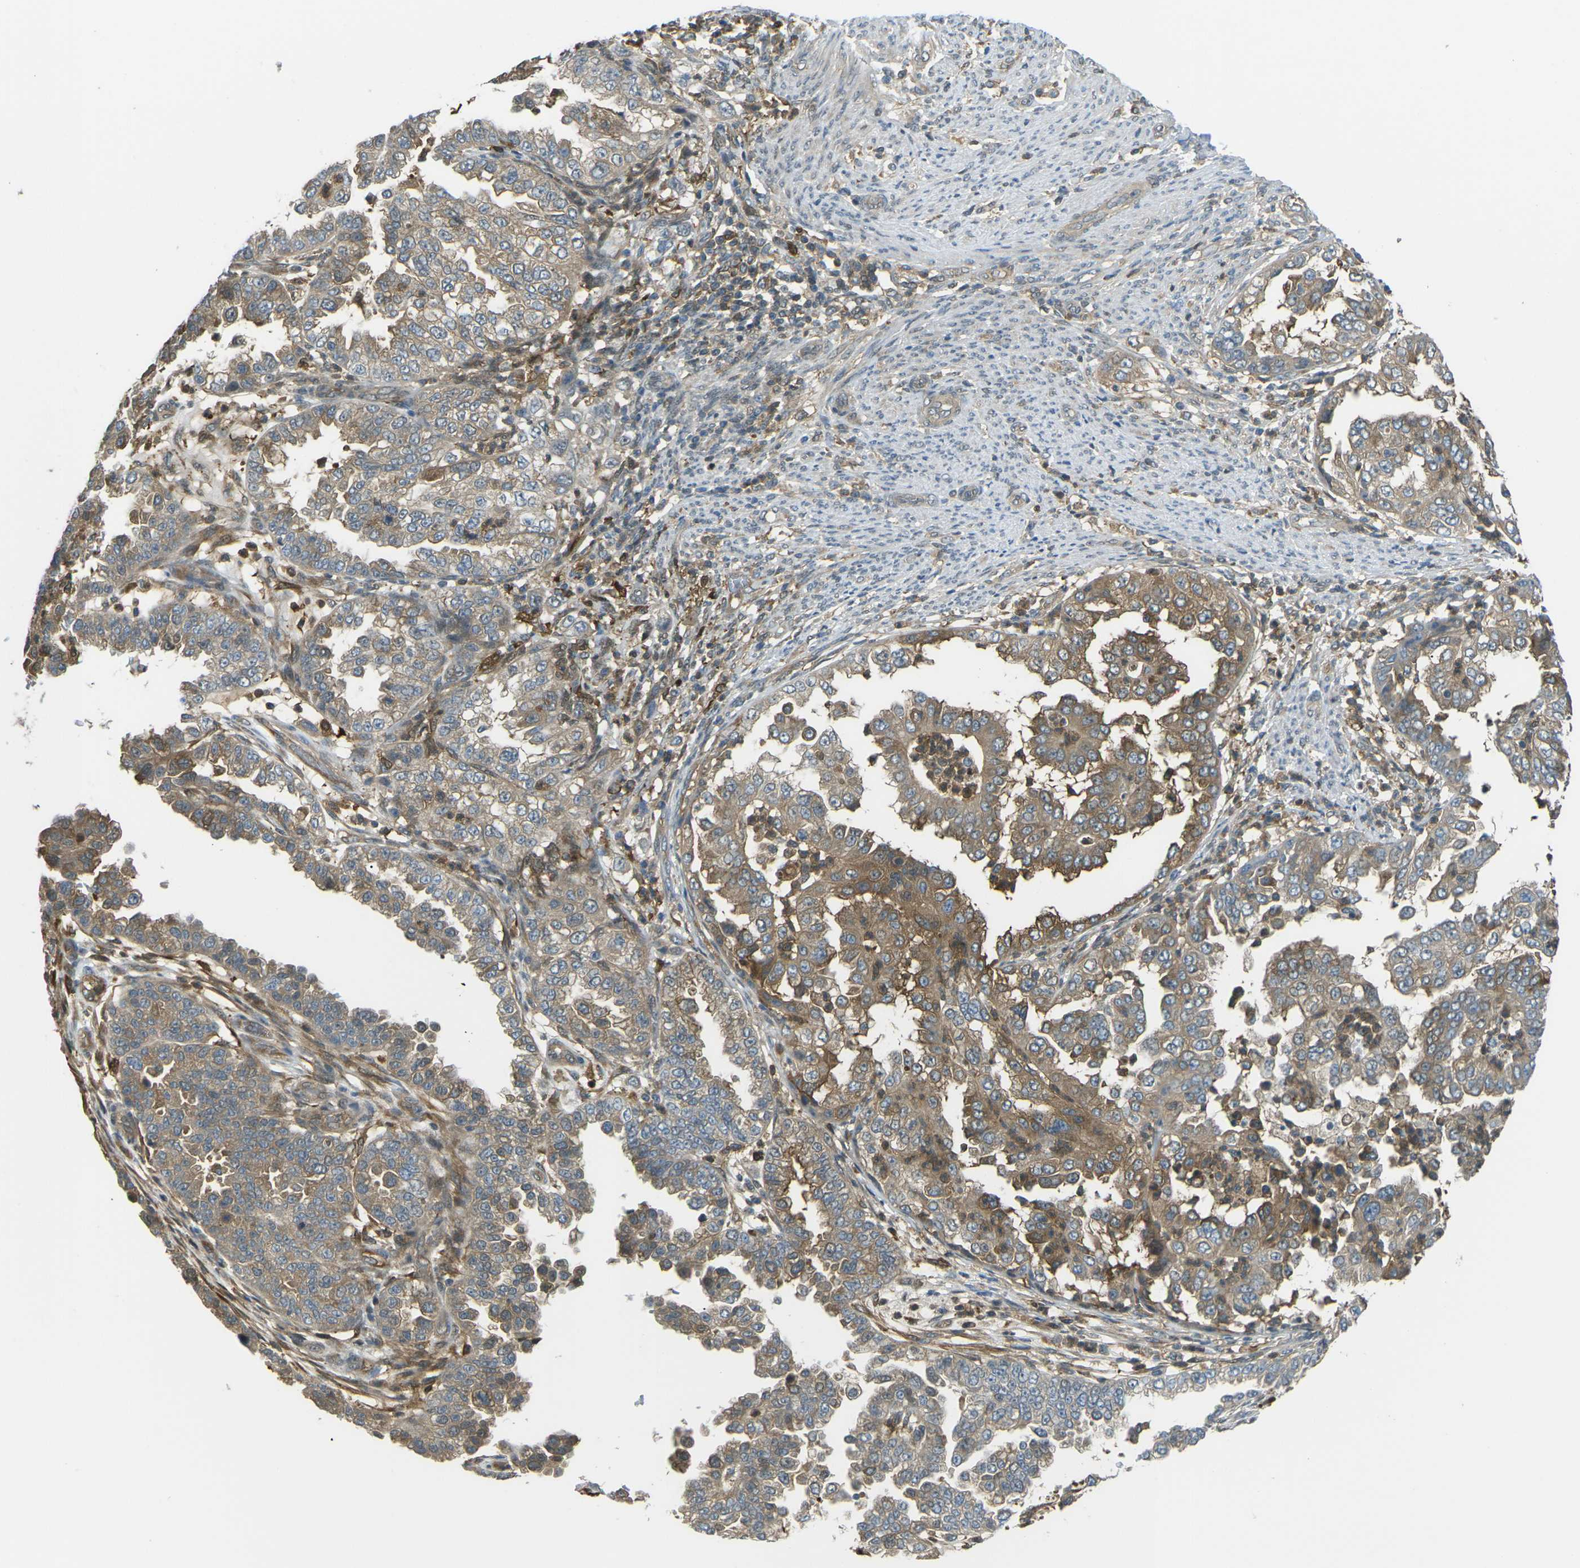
{"staining": {"intensity": "moderate", "quantity": ">75%", "location": "cytoplasmic/membranous,nuclear"}, "tissue": "endometrial cancer", "cell_type": "Tumor cells", "image_type": "cancer", "snomed": [{"axis": "morphology", "description": "Adenocarcinoma, NOS"}, {"axis": "topography", "description": "Endometrium"}], "caption": "High-magnification brightfield microscopy of endometrial adenocarcinoma stained with DAB (brown) and counterstained with hematoxylin (blue). tumor cells exhibit moderate cytoplasmic/membranous and nuclear staining is appreciated in about>75% of cells.", "gene": "PIEZO2", "patient": {"sex": "female", "age": 85}}